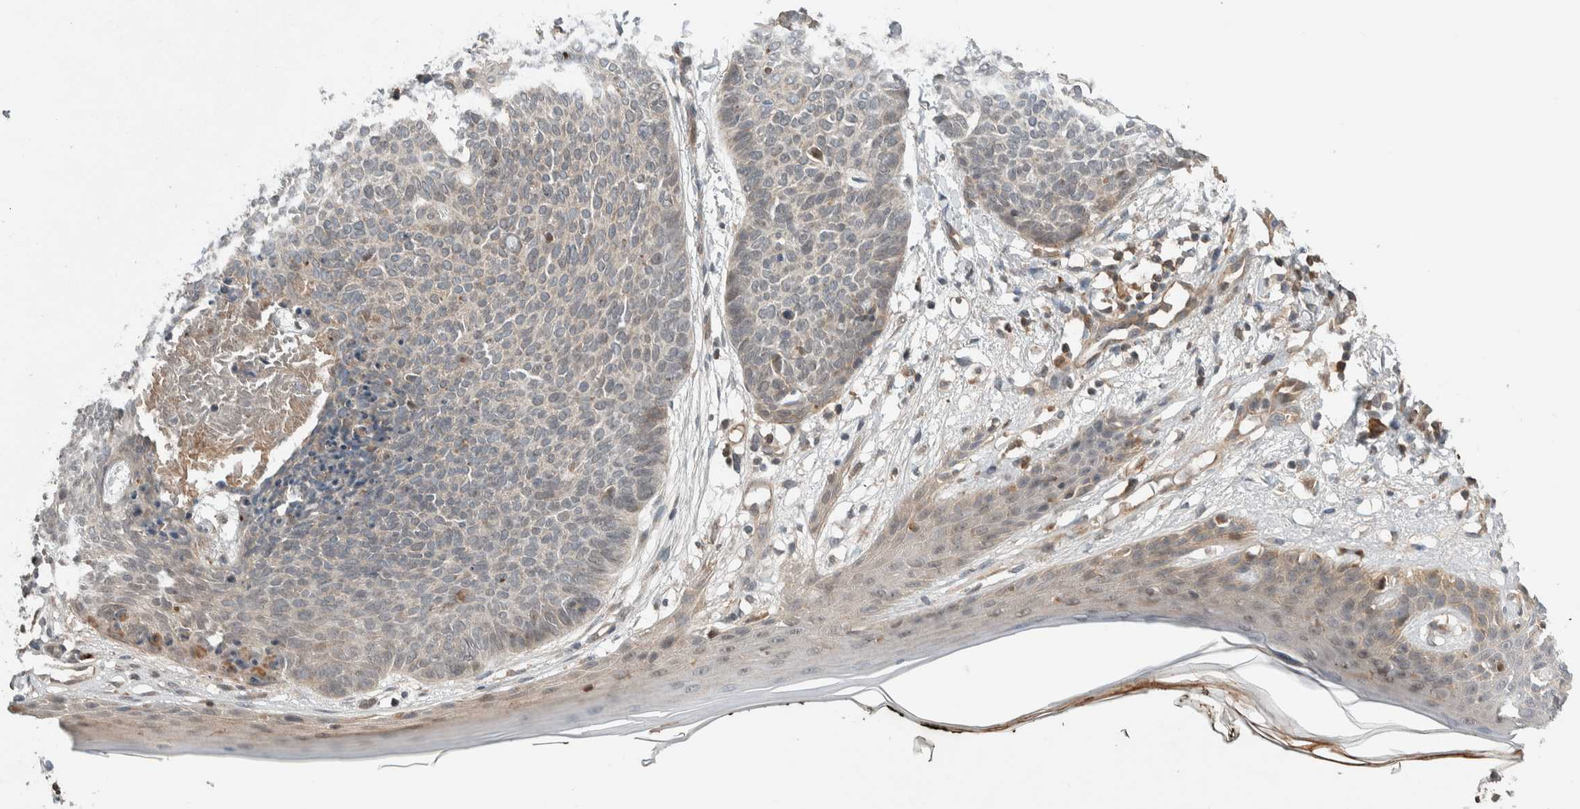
{"staining": {"intensity": "negative", "quantity": "none", "location": "none"}, "tissue": "skin cancer", "cell_type": "Tumor cells", "image_type": "cancer", "snomed": [{"axis": "morphology", "description": "Normal tissue, NOS"}, {"axis": "morphology", "description": "Basal cell carcinoma"}, {"axis": "topography", "description": "Skin"}], "caption": "This micrograph is of skin cancer (basal cell carcinoma) stained with immunohistochemistry (IHC) to label a protein in brown with the nuclei are counter-stained blue. There is no expression in tumor cells.", "gene": "ARMC7", "patient": {"sex": "male", "age": 50}}